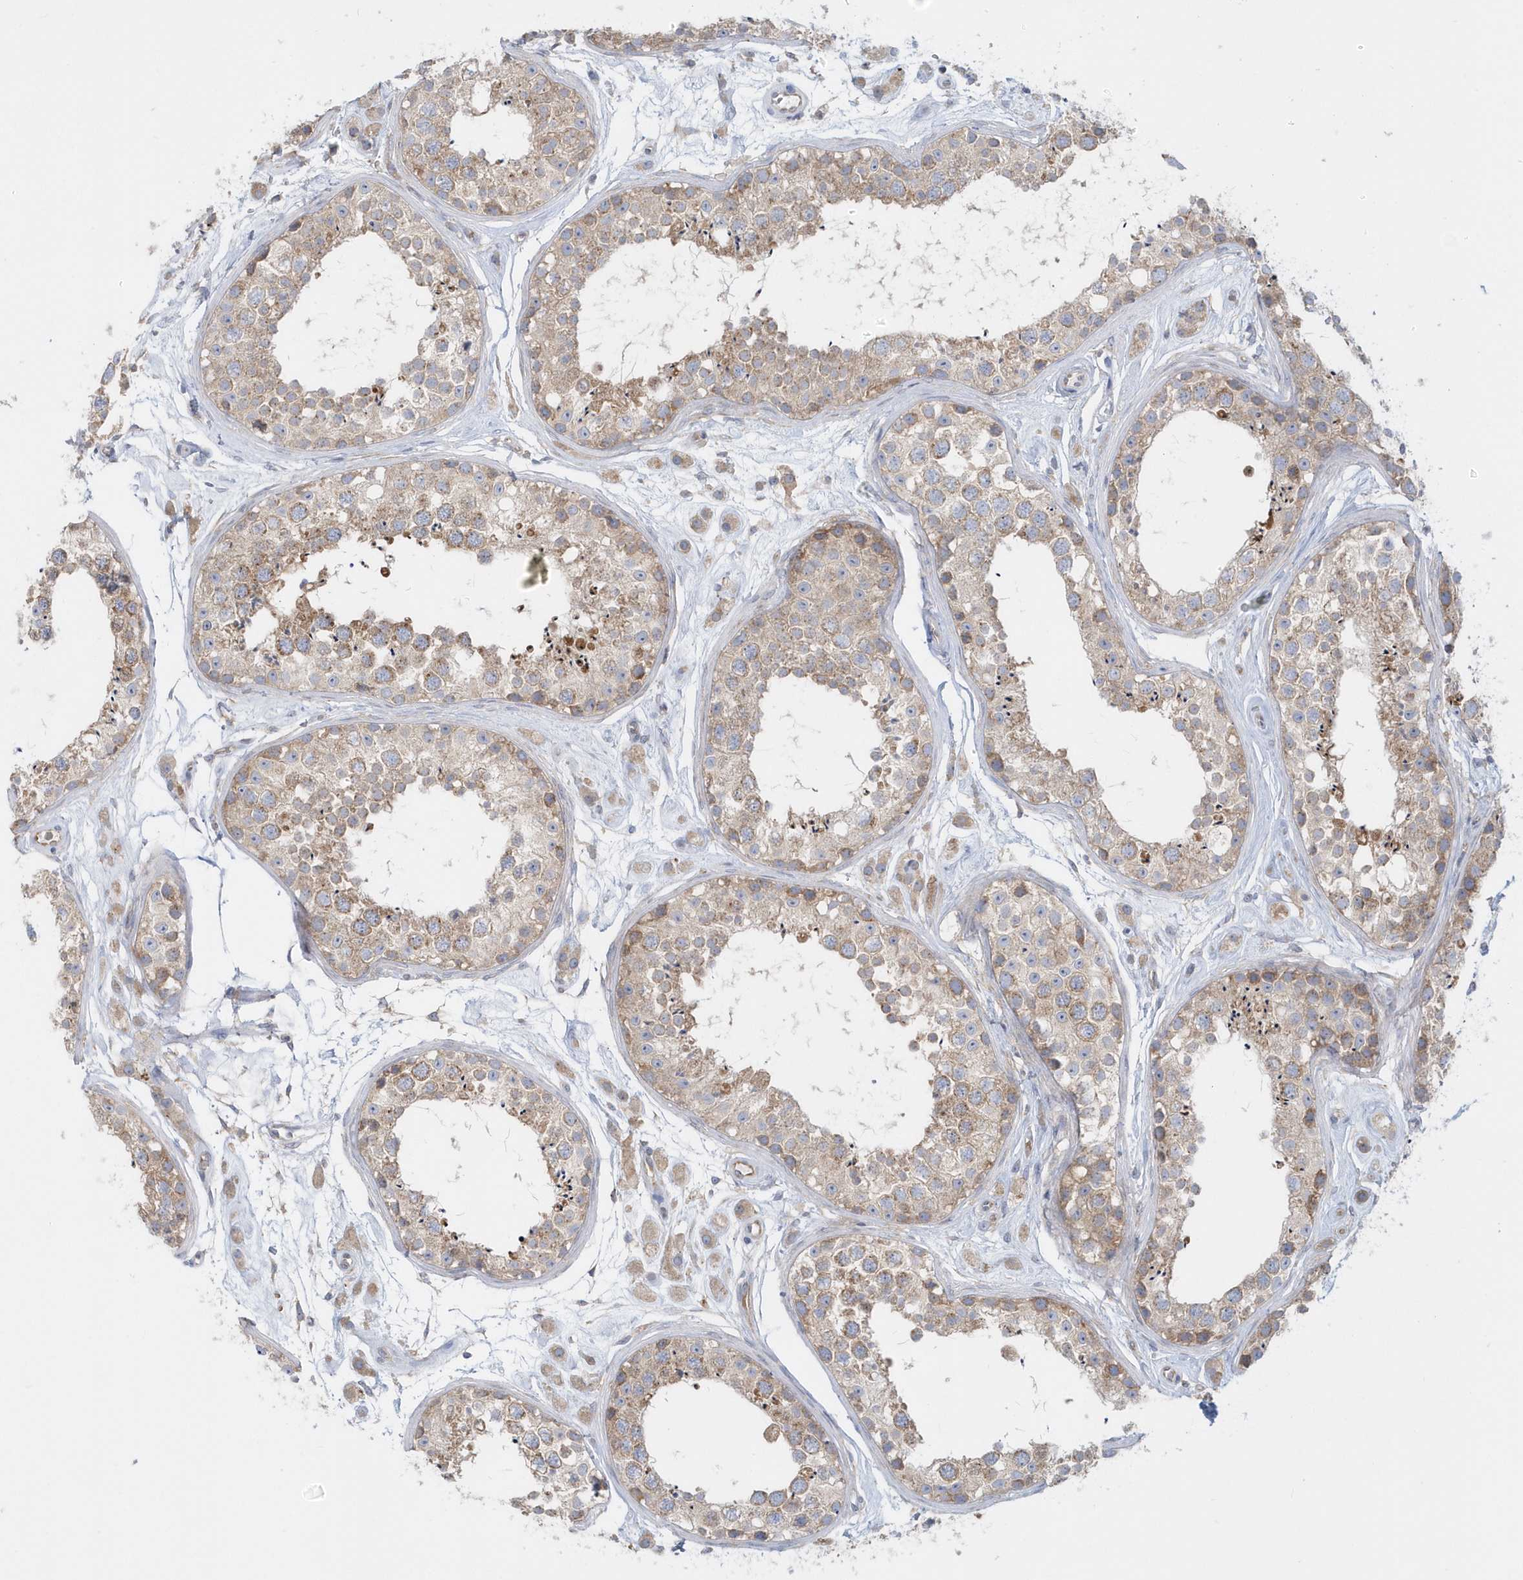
{"staining": {"intensity": "weak", "quantity": ">75%", "location": "cytoplasmic/membranous"}, "tissue": "testis", "cell_type": "Cells in seminiferous ducts", "image_type": "normal", "snomed": [{"axis": "morphology", "description": "Normal tissue, NOS"}, {"axis": "topography", "description": "Testis"}], "caption": "This is a histology image of immunohistochemistry (IHC) staining of normal testis, which shows weak staining in the cytoplasmic/membranous of cells in seminiferous ducts.", "gene": "EIF3C", "patient": {"sex": "male", "age": 25}}